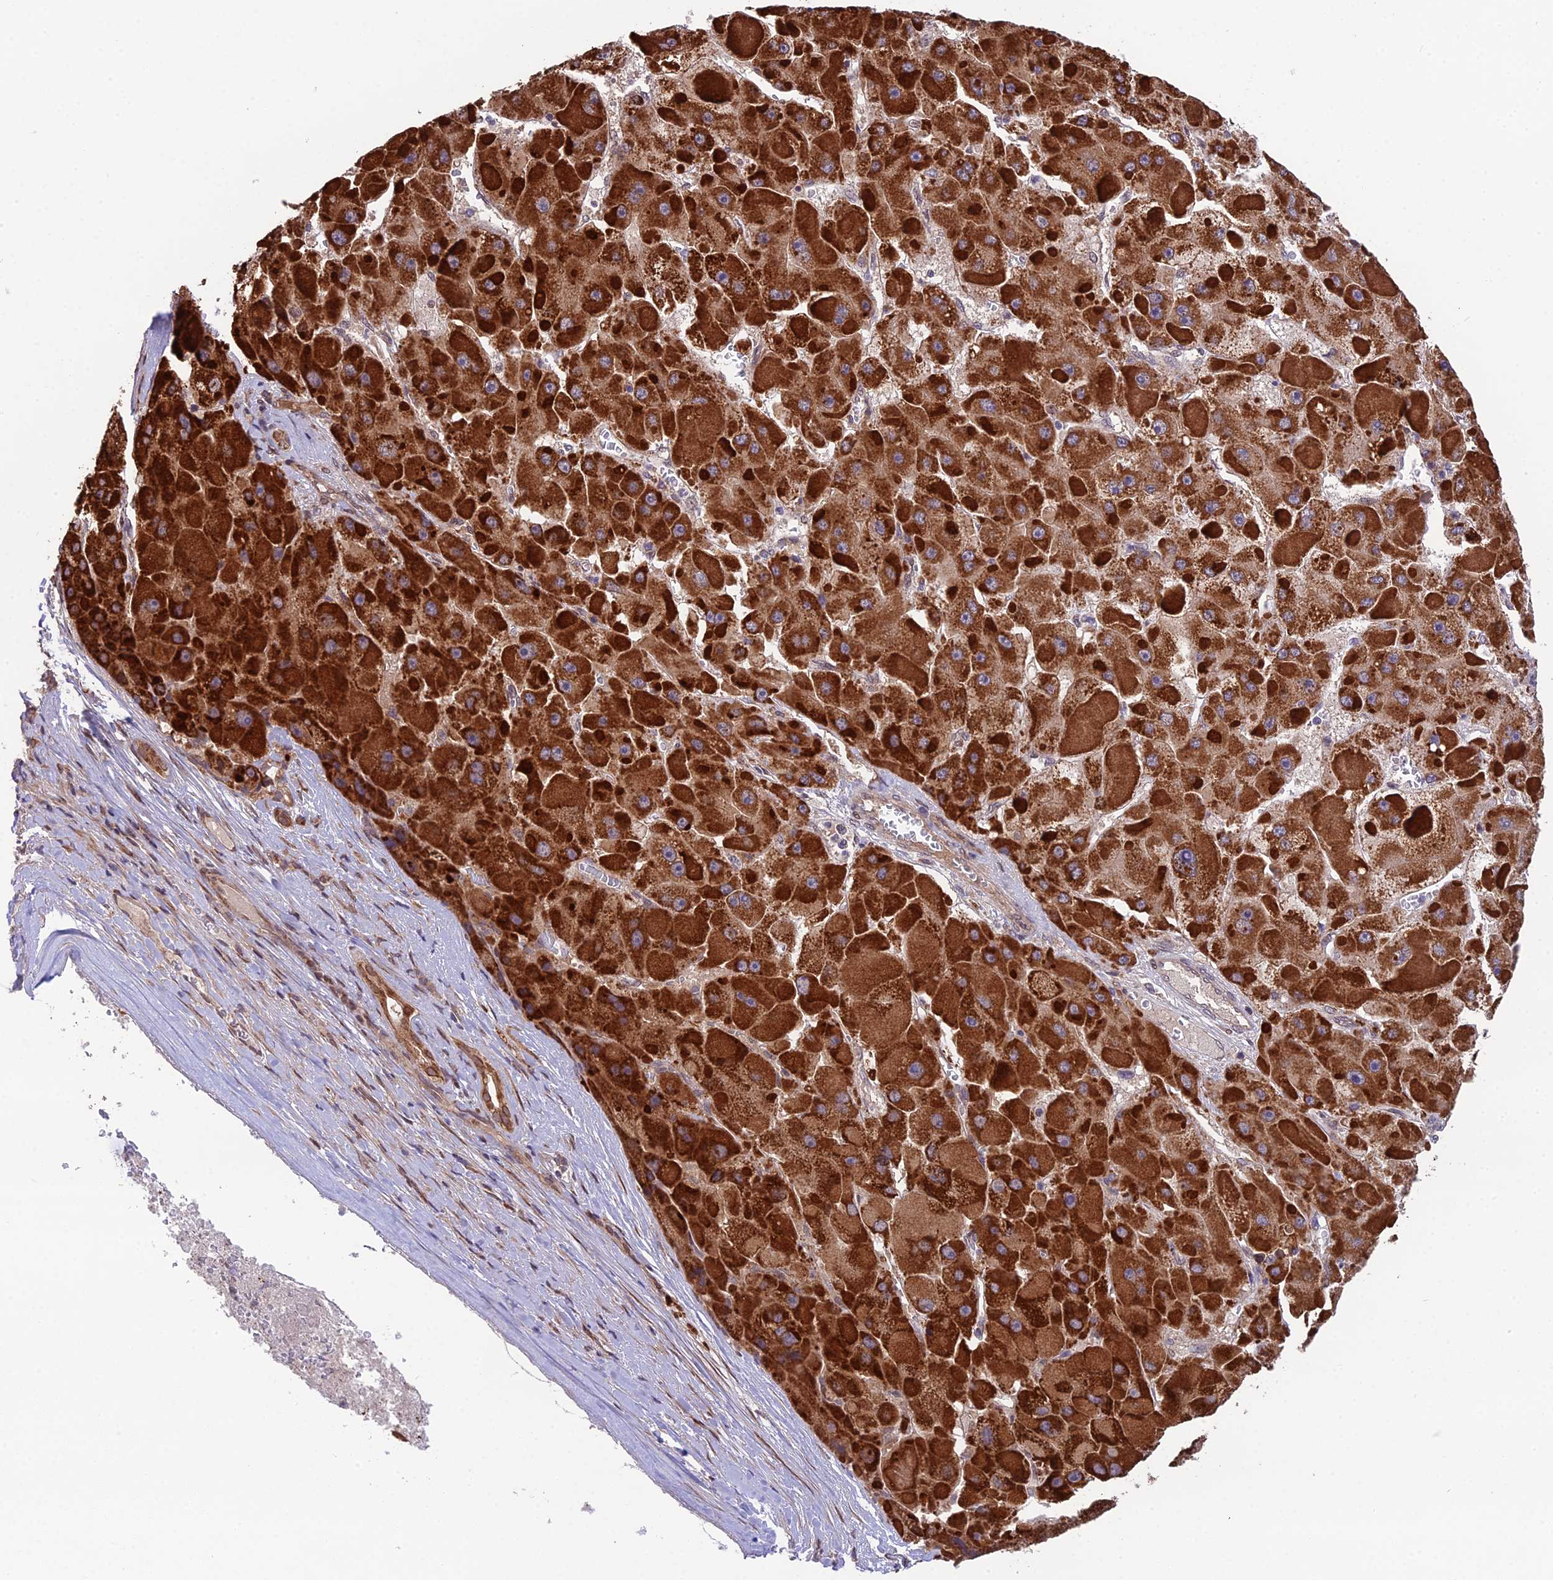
{"staining": {"intensity": "strong", "quantity": ">75%", "location": "cytoplasmic/membranous"}, "tissue": "liver cancer", "cell_type": "Tumor cells", "image_type": "cancer", "snomed": [{"axis": "morphology", "description": "Carcinoma, Hepatocellular, NOS"}, {"axis": "topography", "description": "Liver"}], "caption": "Immunohistochemical staining of liver cancer reveals high levels of strong cytoplasmic/membranous protein staining in approximately >75% of tumor cells.", "gene": "CYP2R1", "patient": {"sex": "female", "age": 73}}